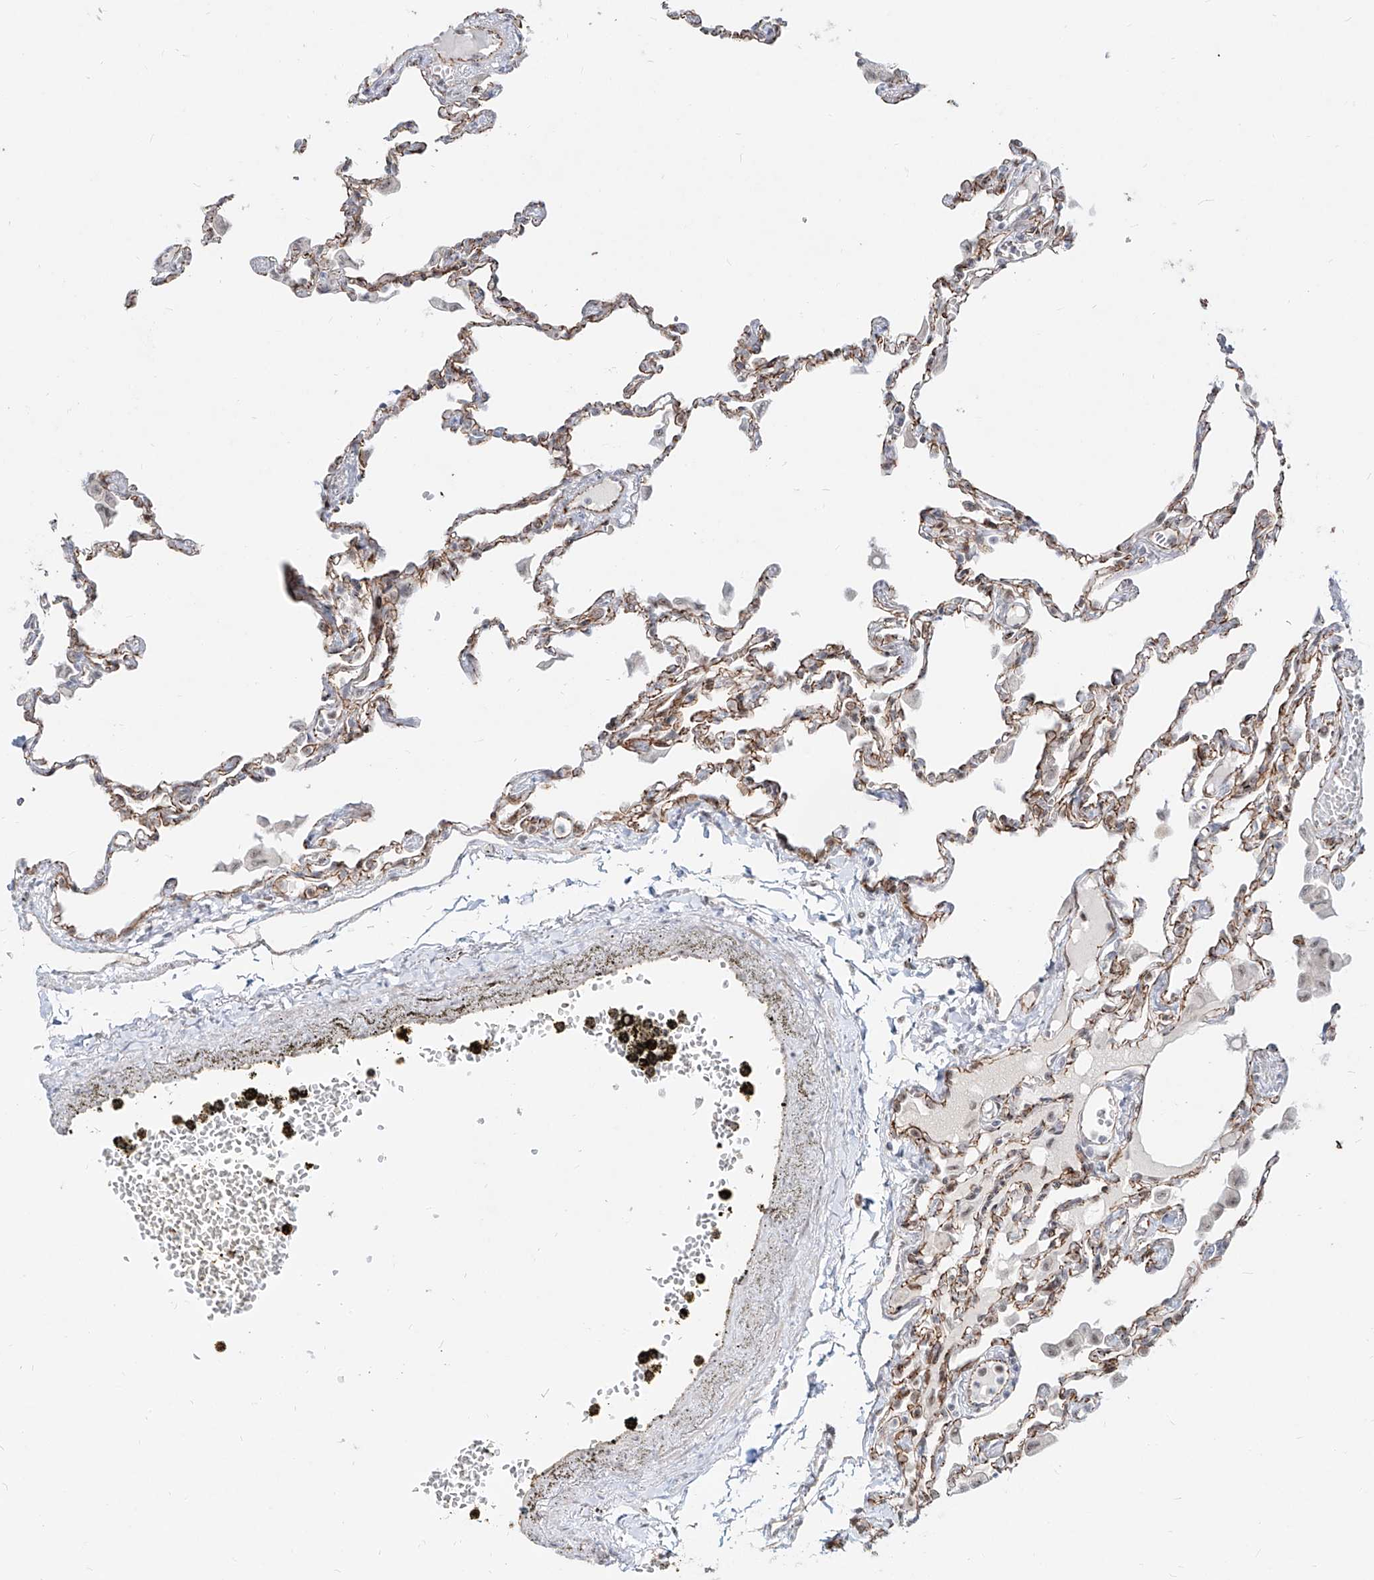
{"staining": {"intensity": "strong", "quantity": "25%-75%", "location": "cytoplasmic/membranous"}, "tissue": "lung", "cell_type": "Alveolar cells", "image_type": "normal", "snomed": [{"axis": "morphology", "description": "Normal tissue, NOS"}, {"axis": "topography", "description": "Bronchus"}, {"axis": "topography", "description": "Lung"}], "caption": "Immunohistochemistry image of benign human lung stained for a protein (brown), which demonstrates high levels of strong cytoplasmic/membranous positivity in approximately 25%-75% of alveolar cells.", "gene": "ZNF710", "patient": {"sex": "female", "age": 49}}